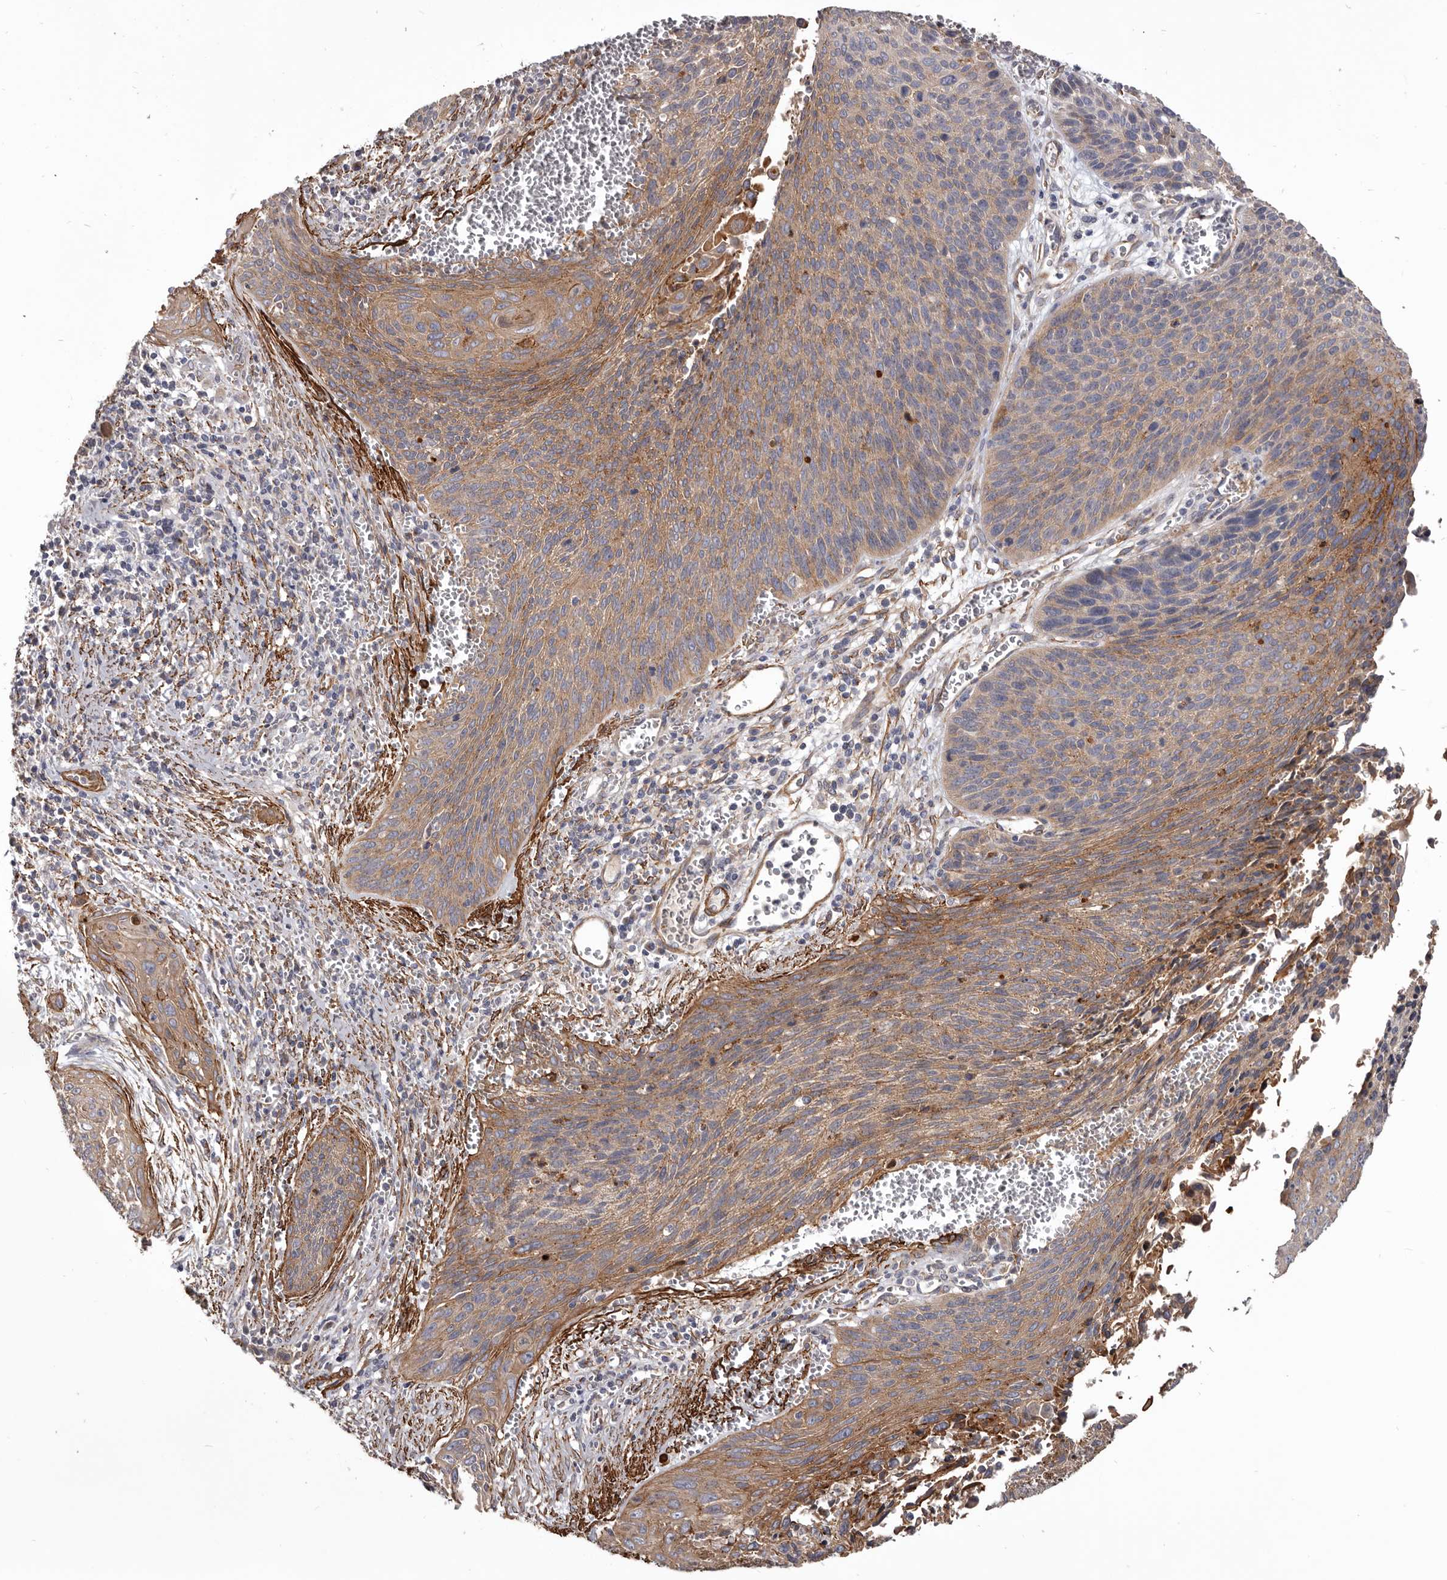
{"staining": {"intensity": "strong", "quantity": ">75%", "location": "cytoplasmic/membranous"}, "tissue": "cervical cancer", "cell_type": "Tumor cells", "image_type": "cancer", "snomed": [{"axis": "morphology", "description": "Squamous cell carcinoma, NOS"}, {"axis": "topography", "description": "Cervix"}], "caption": "Strong cytoplasmic/membranous expression for a protein is present in approximately >75% of tumor cells of squamous cell carcinoma (cervical) using immunohistochemistry.", "gene": "CGN", "patient": {"sex": "female", "age": 55}}